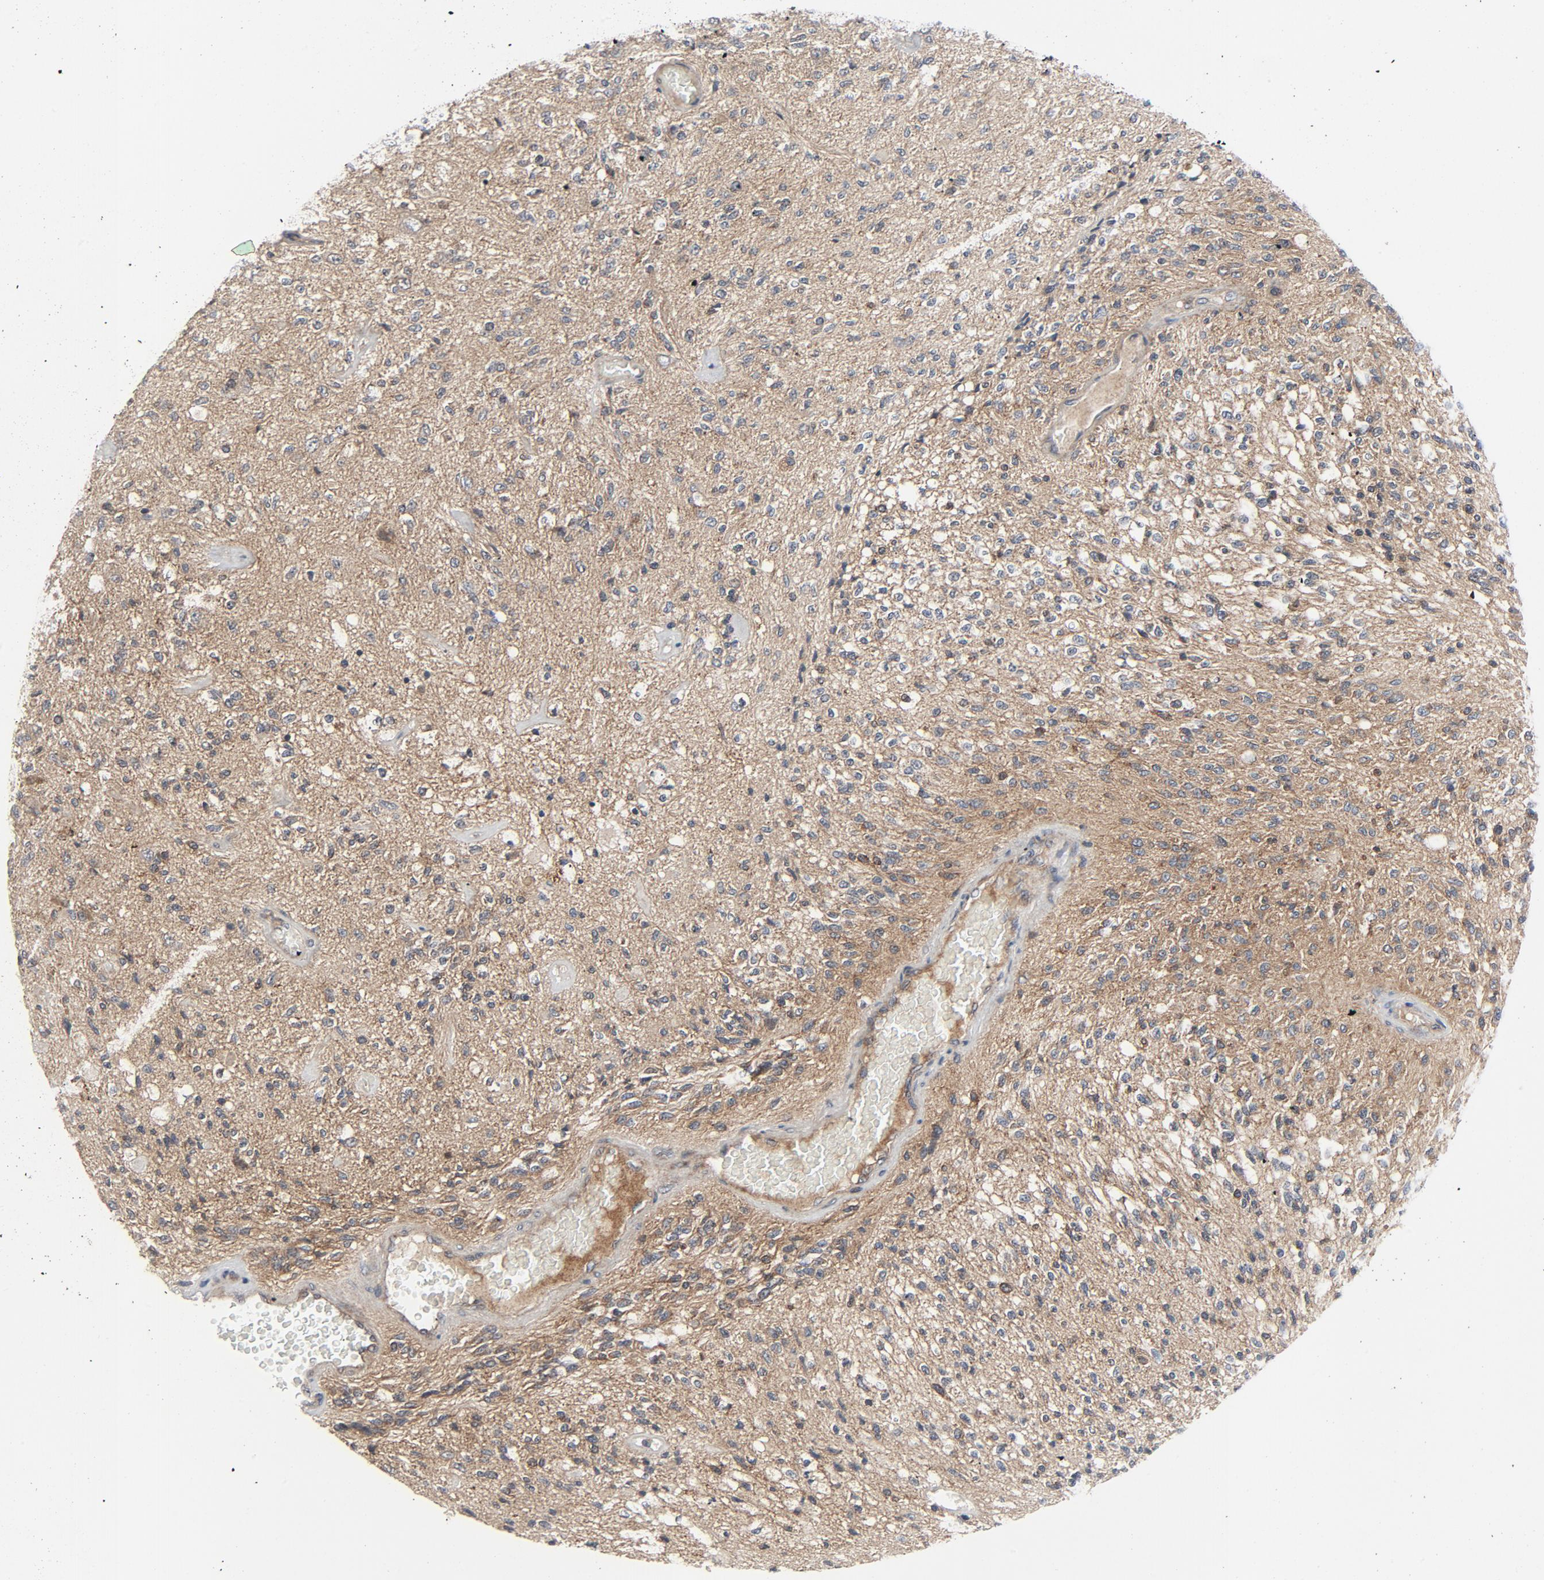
{"staining": {"intensity": "moderate", "quantity": ">75%", "location": "cytoplasmic/membranous"}, "tissue": "glioma", "cell_type": "Tumor cells", "image_type": "cancer", "snomed": [{"axis": "morphology", "description": "Normal tissue, NOS"}, {"axis": "morphology", "description": "Glioma, malignant, High grade"}, {"axis": "topography", "description": "Cerebral cortex"}], "caption": "A brown stain shows moderate cytoplasmic/membranous expression of a protein in human glioma tumor cells. The staining is performed using DAB brown chromogen to label protein expression. The nuclei are counter-stained blue using hematoxylin.", "gene": "TSG101", "patient": {"sex": "male", "age": 77}}